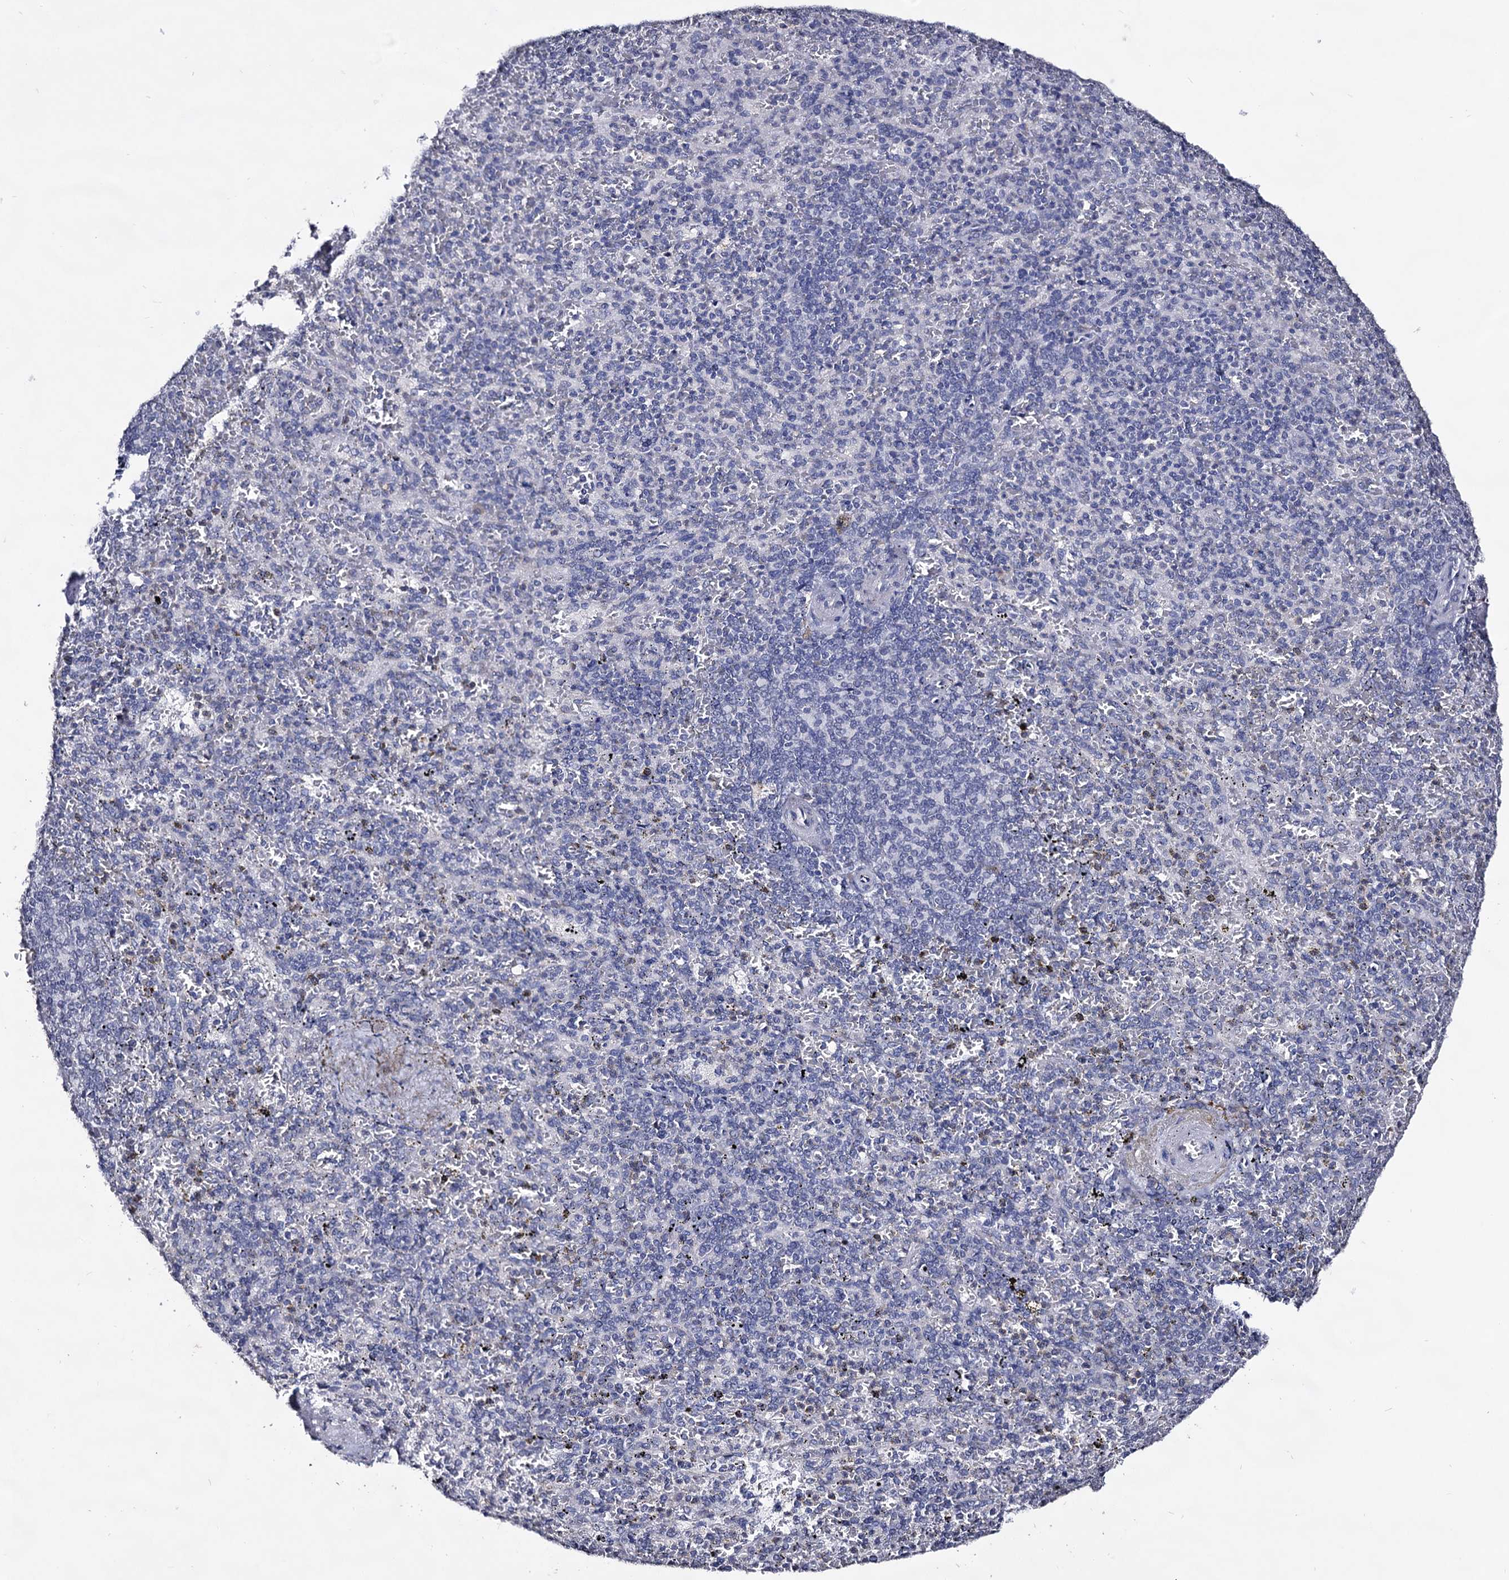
{"staining": {"intensity": "negative", "quantity": "none", "location": "none"}, "tissue": "spleen", "cell_type": "Cells in red pulp", "image_type": "normal", "snomed": [{"axis": "morphology", "description": "Normal tissue, NOS"}, {"axis": "topography", "description": "Spleen"}], "caption": "The IHC histopathology image has no significant expression in cells in red pulp of spleen. Brightfield microscopy of immunohistochemistry (IHC) stained with DAB (brown) and hematoxylin (blue), captured at high magnification.", "gene": "PLIN1", "patient": {"sex": "male", "age": 82}}